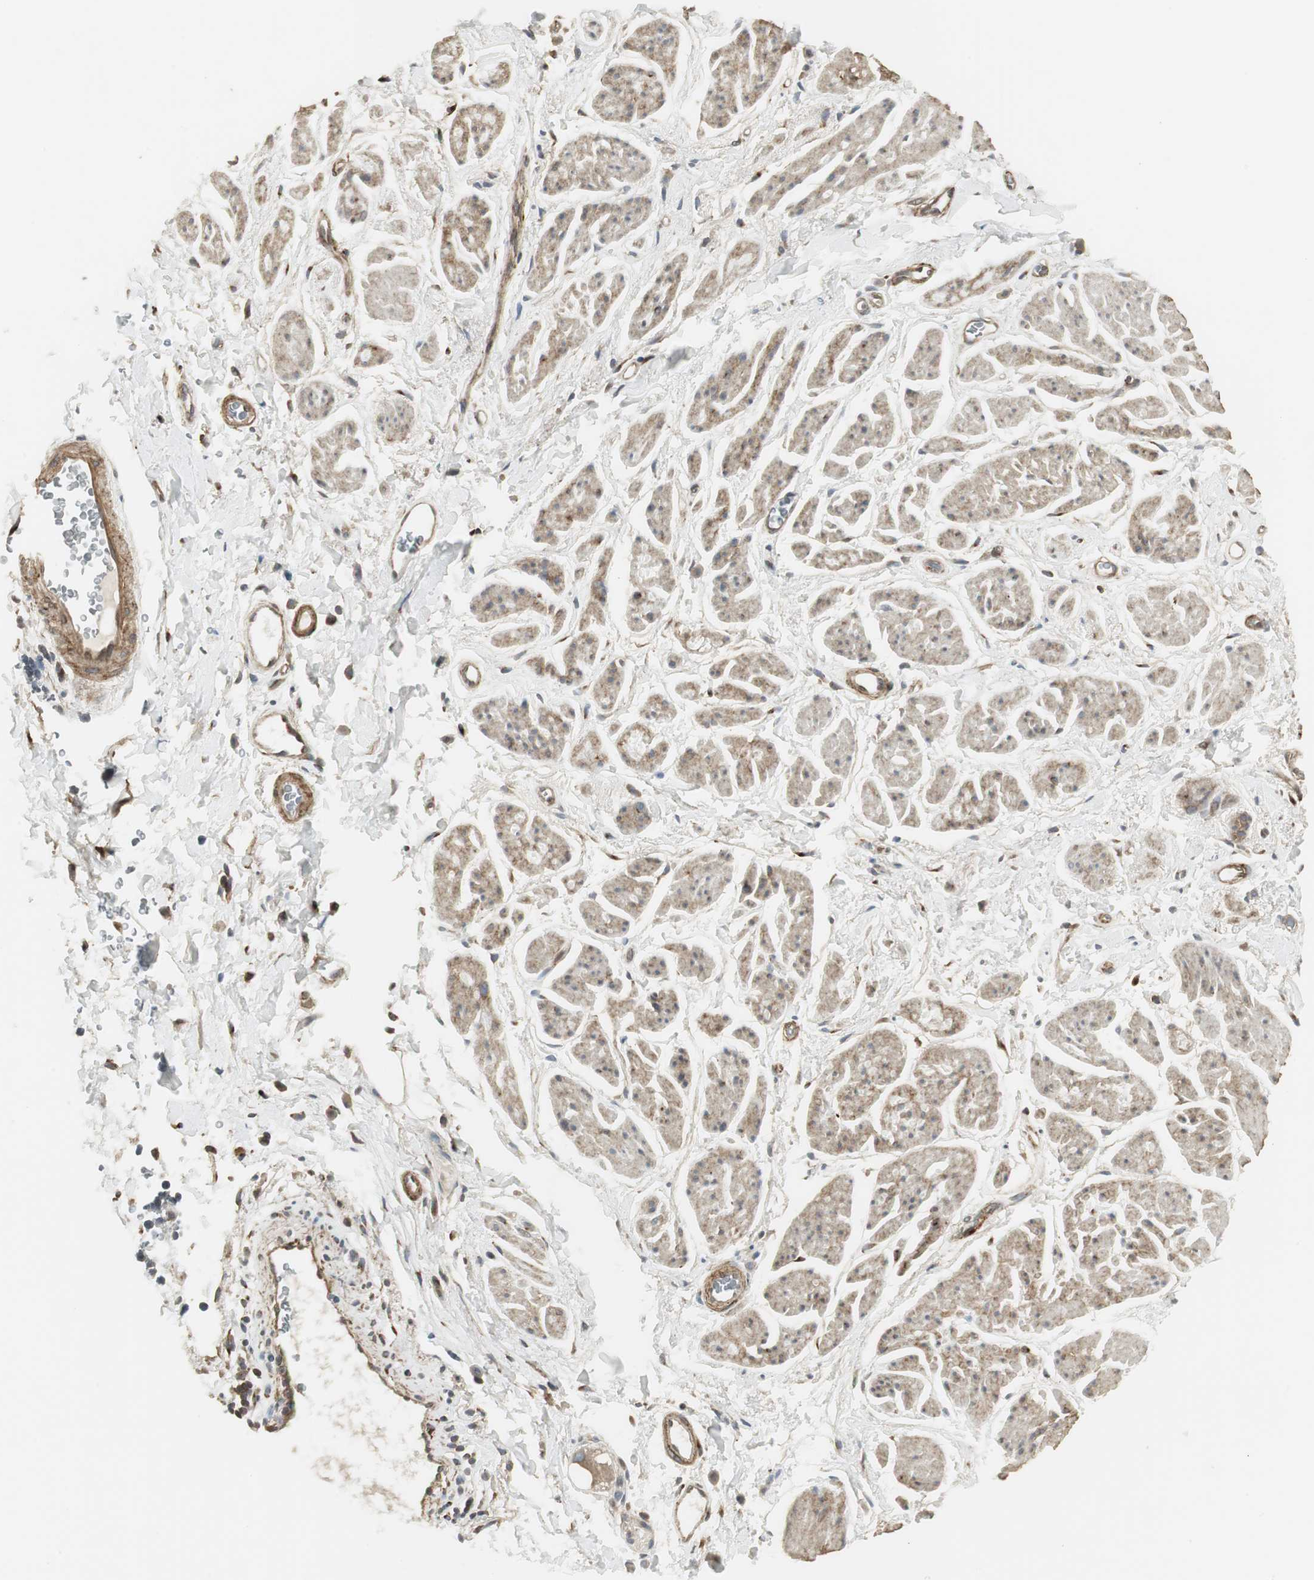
{"staining": {"intensity": "weak", "quantity": ">75%", "location": "cytoplasmic/membranous"}, "tissue": "adipose tissue", "cell_type": "Adipocytes", "image_type": "normal", "snomed": [{"axis": "morphology", "description": "Normal tissue, NOS"}, {"axis": "topography", "description": "Soft tissue"}, {"axis": "topography", "description": "Peripheral nerve tissue"}], "caption": "About >75% of adipocytes in benign human adipose tissue display weak cytoplasmic/membranous protein positivity as visualized by brown immunohistochemical staining.", "gene": "SCYL3", "patient": {"sex": "female", "age": 71}}